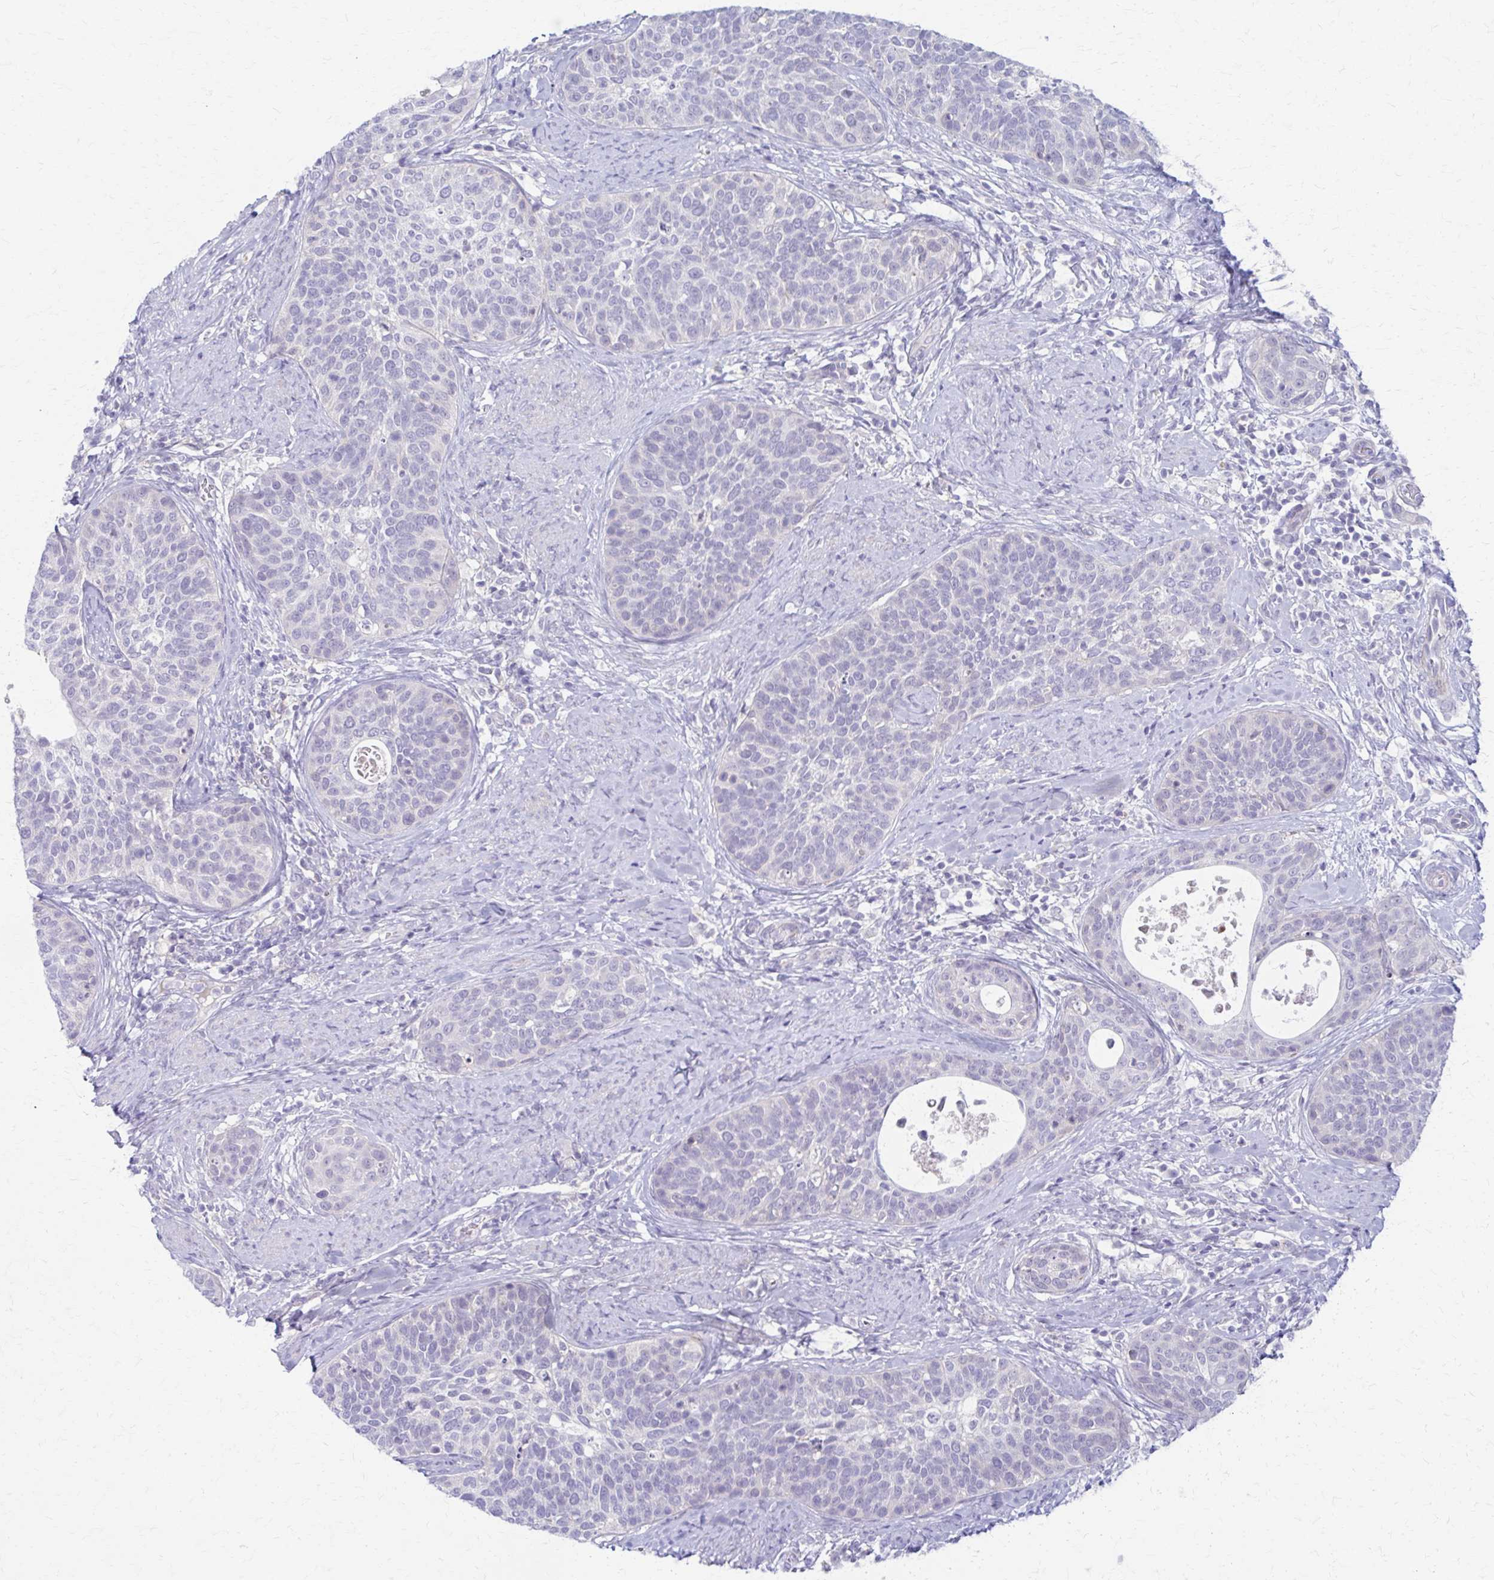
{"staining": {"intensity": "negative", "quantity": "none", "location": "none"}, "tissue": "cervical cancer", "cell_type": "Tumor cells", "image_type": "cancer", "snomed": [{"axis": "morphology", "description": "Squamous cell carcinoma, NOS"}, {"axis": "topography", "description": "Cervix"}], "caption": "High power microscopy micrograph of an immunohistochemistry micrograph of cervical cancer, revealing no significant expression in tumor cells. Nuclei are stained in blue.", "gene": "RHOBTB2", "patient": {"sex": "female", "age": 69}}